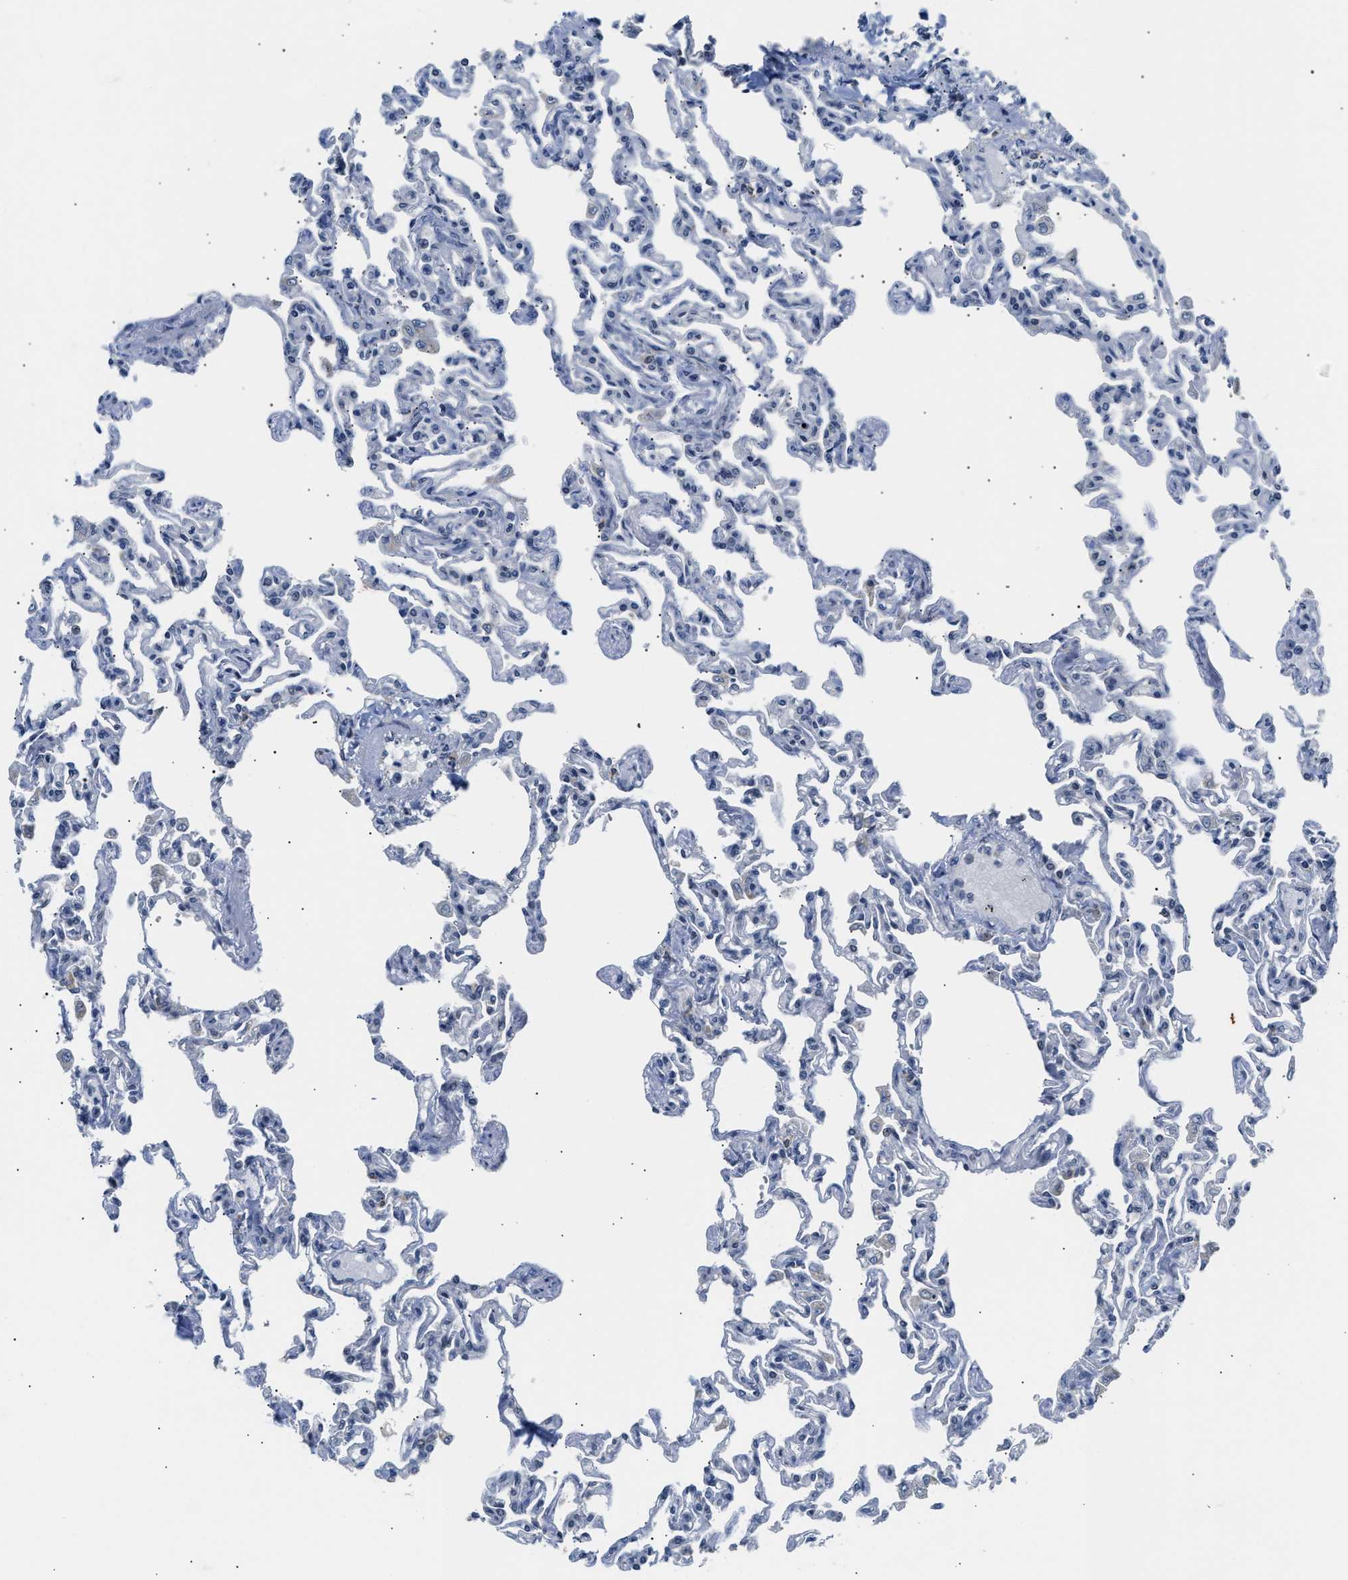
{"staining": {"intensity": "negative", "quantity": "none", "location": "none"}, "tissue": "lung", "cell_type": "Alveolar cells", "image_type": "normal", "snomed": [{"axis": "morphology", "description": "Normal tissue, NOS"}, {"axis": "topography", "description": "Lung"}], "caption": "A photomicrograph of human lung is negative for staining in alveolar cells.", "gene": "PPM1H", "patient": {"sex": "male", "age": 21}}